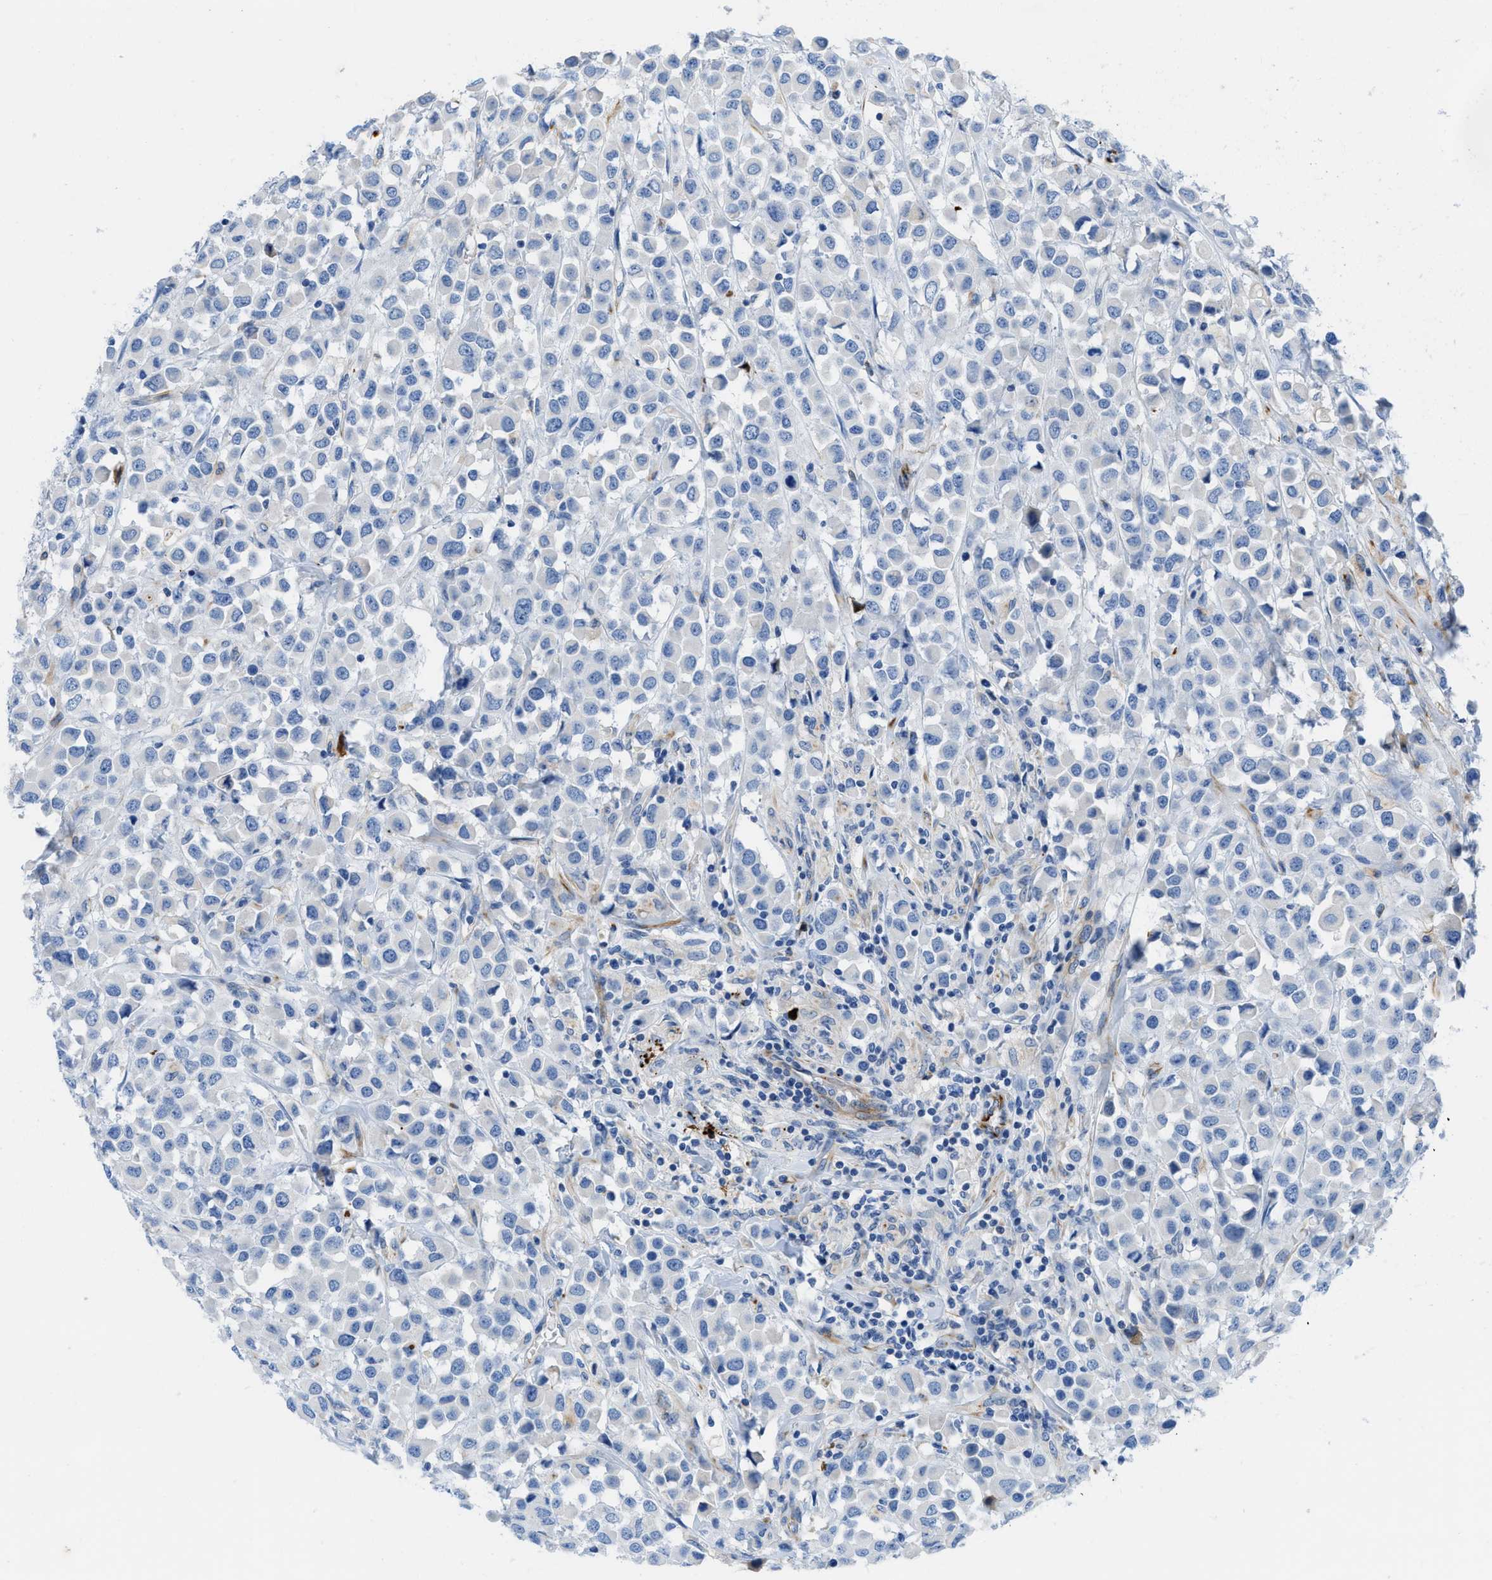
{"staining": {"intensity": "negative", "quantity": "none", "location": "none"}, "tissue": "breast cancer", "cell_type": "Tumor cells", "image_type": "cancer", "snomed": [{"axis": "morphology", "description": "Duct carcinoma"}, {"axis": "topography", "description": "Breast"}], "caption": "Immunohistochemical staining of human invasive ductal carcinoma (breast) shows no significant expression in tumor cells. Nuclei are stained in blue.", "gene": "XCR1", "patient": {"sex": "female", "age": 61}}